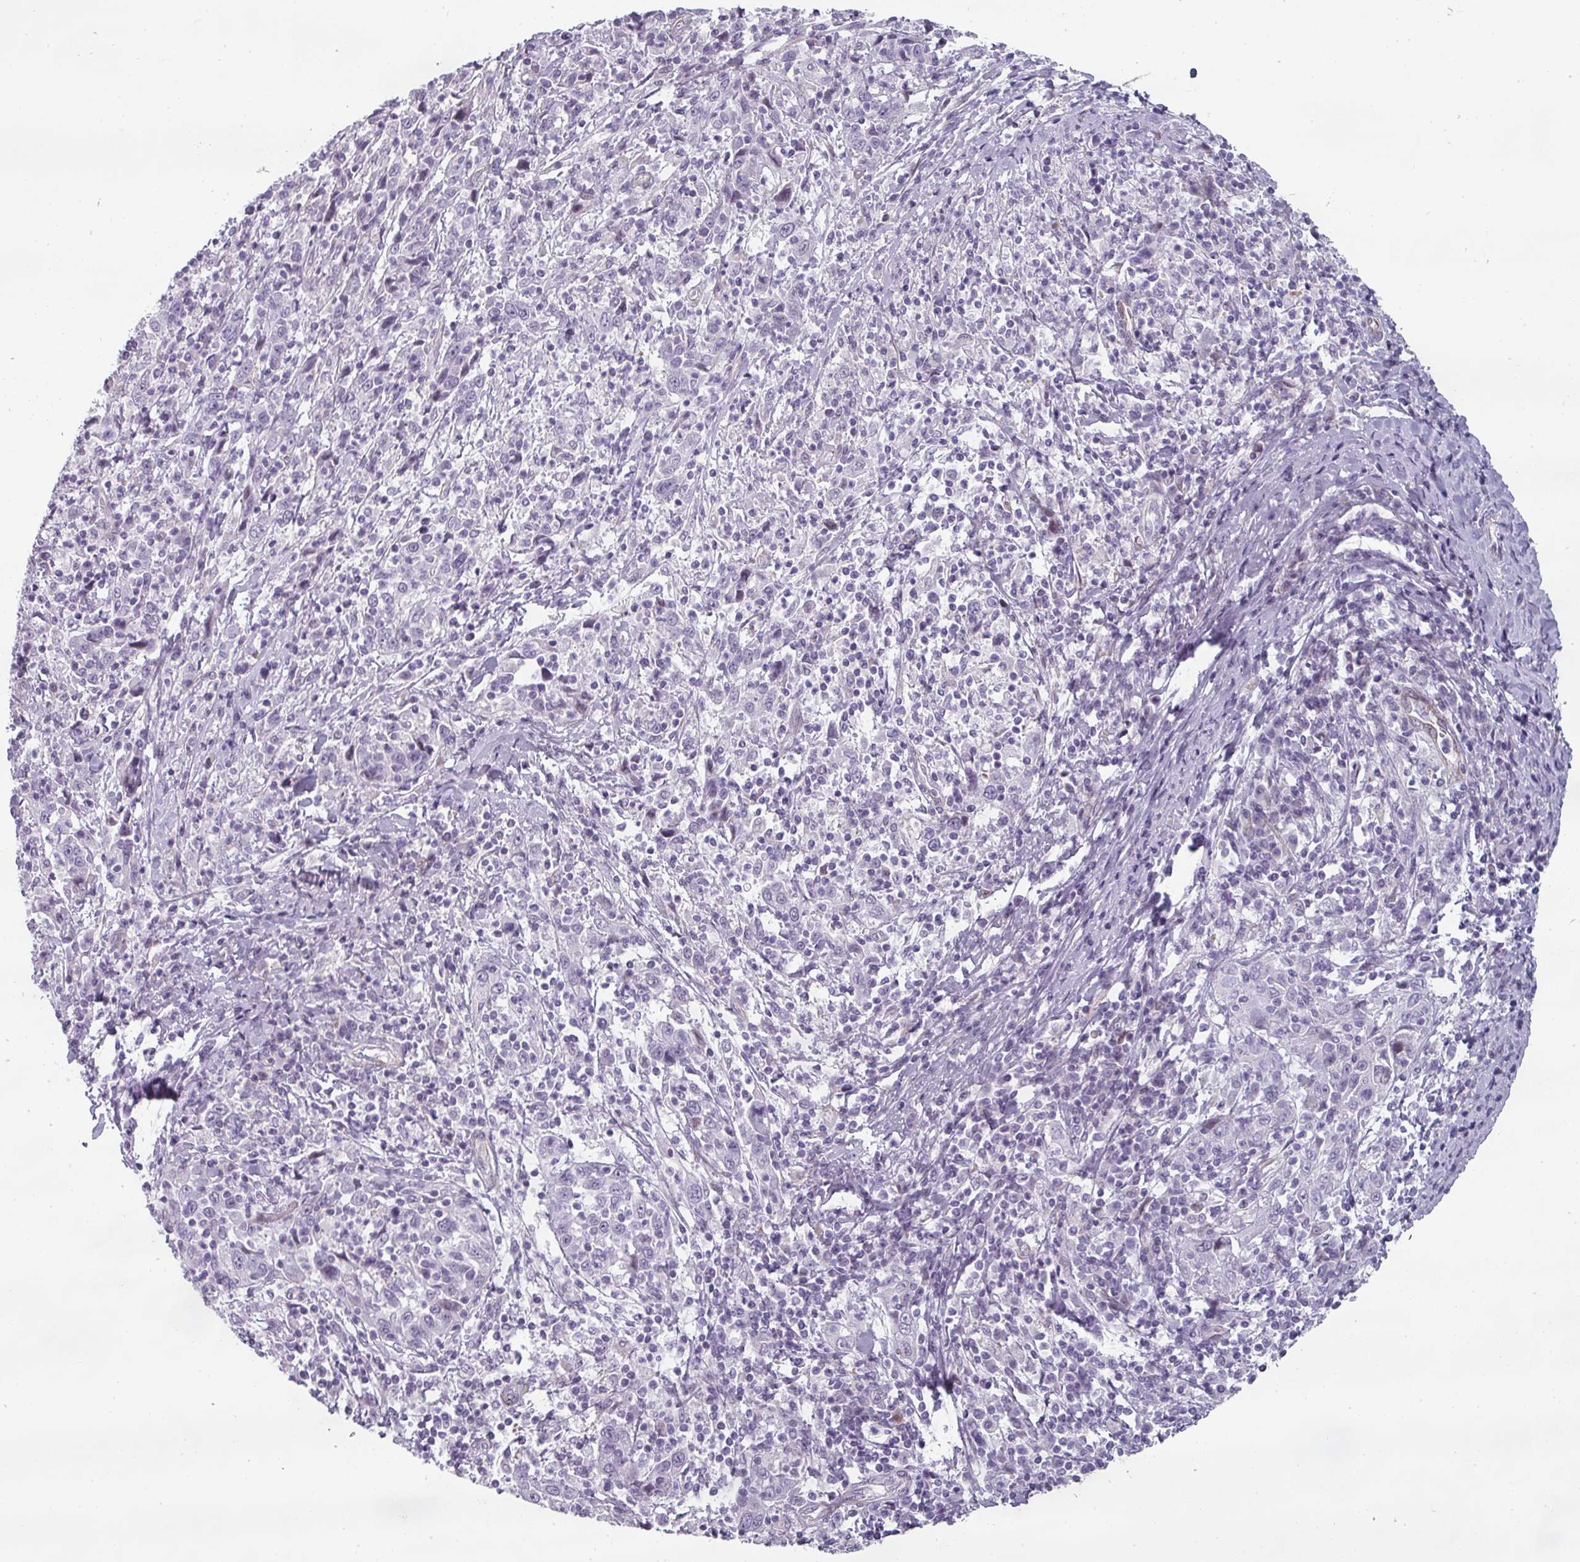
{"staining": {"intensity": "negative", "quantity": "none", "location": "none"}, "tissue": "cervical cancer", "cell_type": "Tumor cells", "image_type": "cancer", "snomed": [{"axis": "morphology", "description": "Squamous cell carcinoma, NOS"}, {"axis": "topography", "description": "Cervix"}], "caption": "Immunohistochemical staining of cervical cancer shows no significant expression in tumor cells.", "gene": "CHRDL1", "patient": {"sex": "female", "age": 46}}